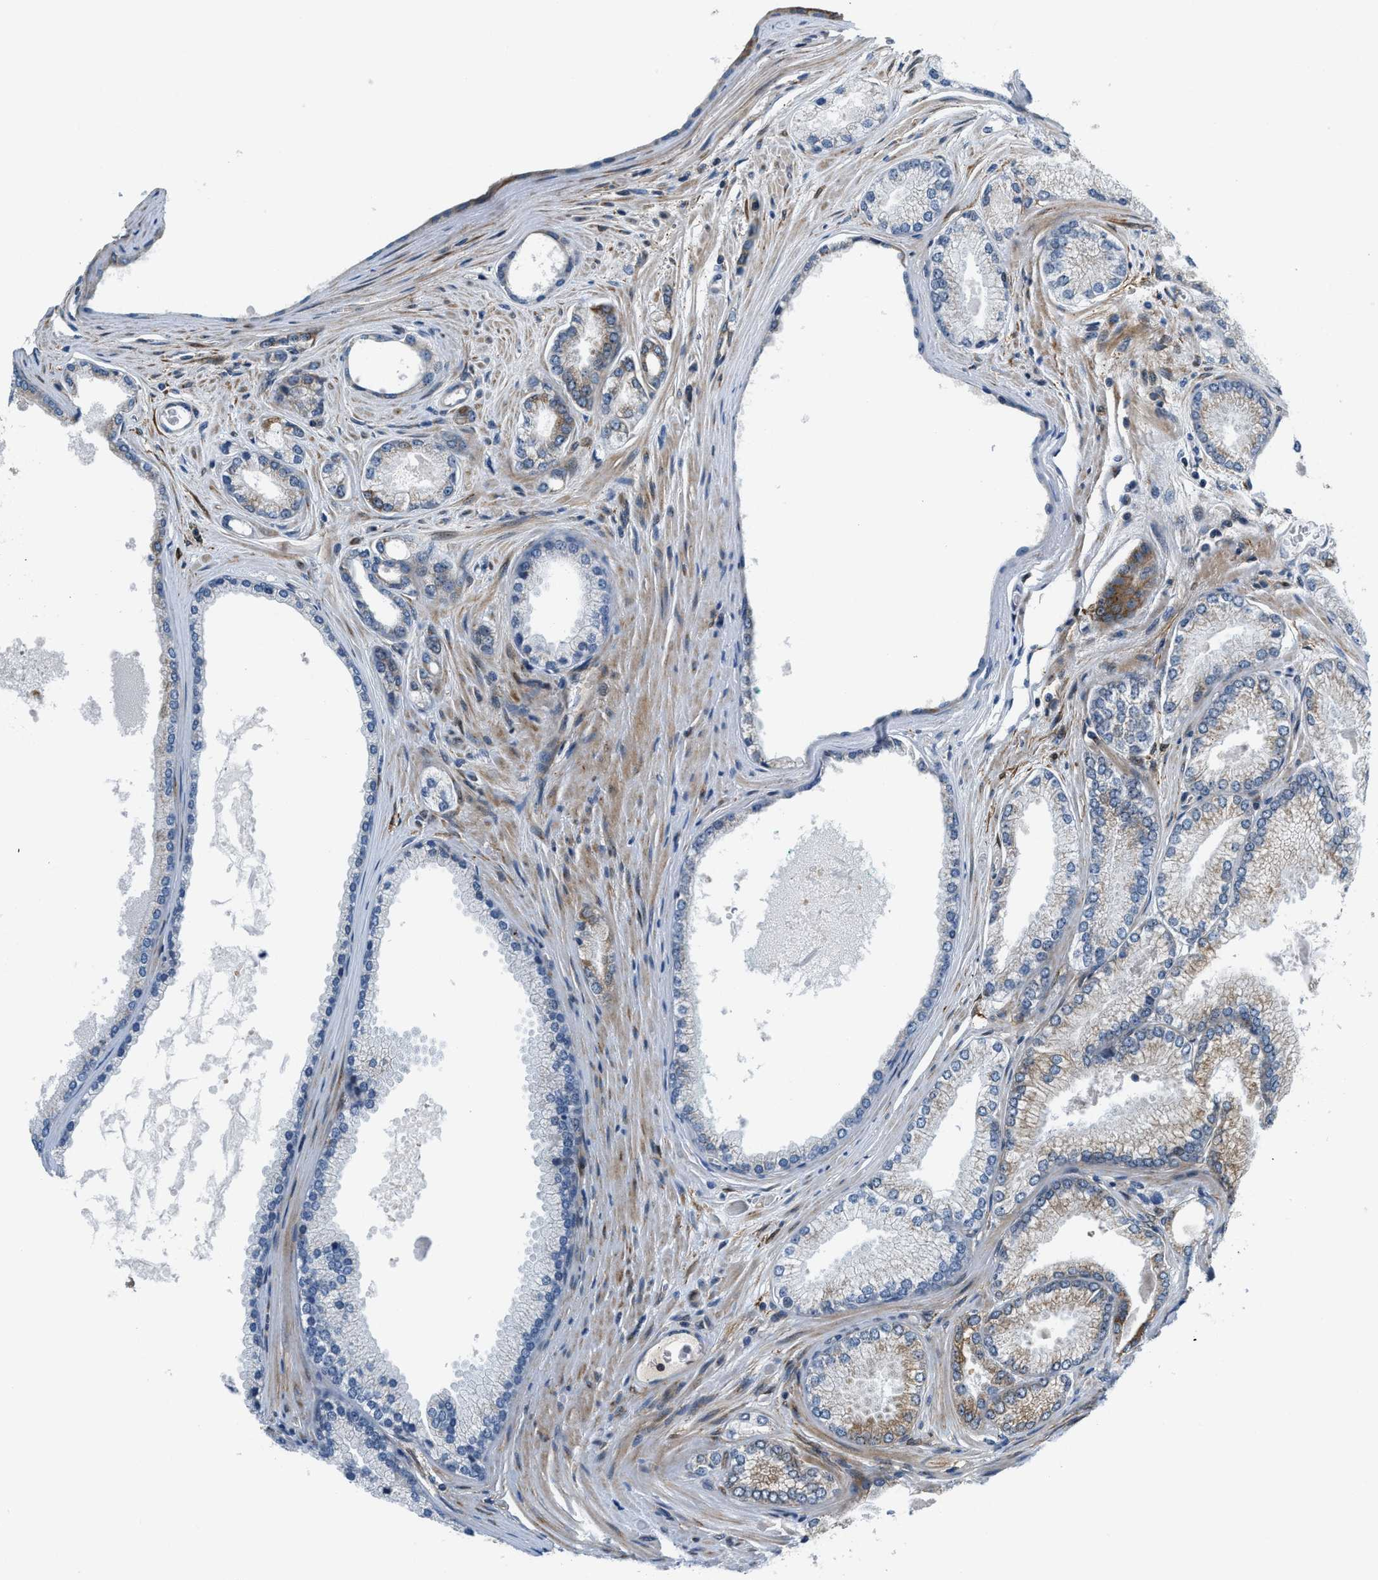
{"staining": {"intensity": "moderate", "quantity": "<25%", "location": "cytoplasmic/membranous"}, "tissue": "prostate cancer", "cell_type": "Tumor cells", "image_type": "cancer", "snomed": [{"axis": "morphology", "description": "Adenocarcinoma, High grade"}, {"axis": "topography", "description": "Prostate"}], "caption": "Protein analysis of high-grade adenocarcinoma (prostate) tissue shows moderate cytoplasmic/membranous staining in approximately <25% of tumor cells. Using DAB (3,3'-diaminobenzidine) (brown) and hematoxylin (blue) stains, captured at high magnification using brightfield microscopy.", "gene": "DIPK1A", "patient": {"sex": "male", "age": 71}}